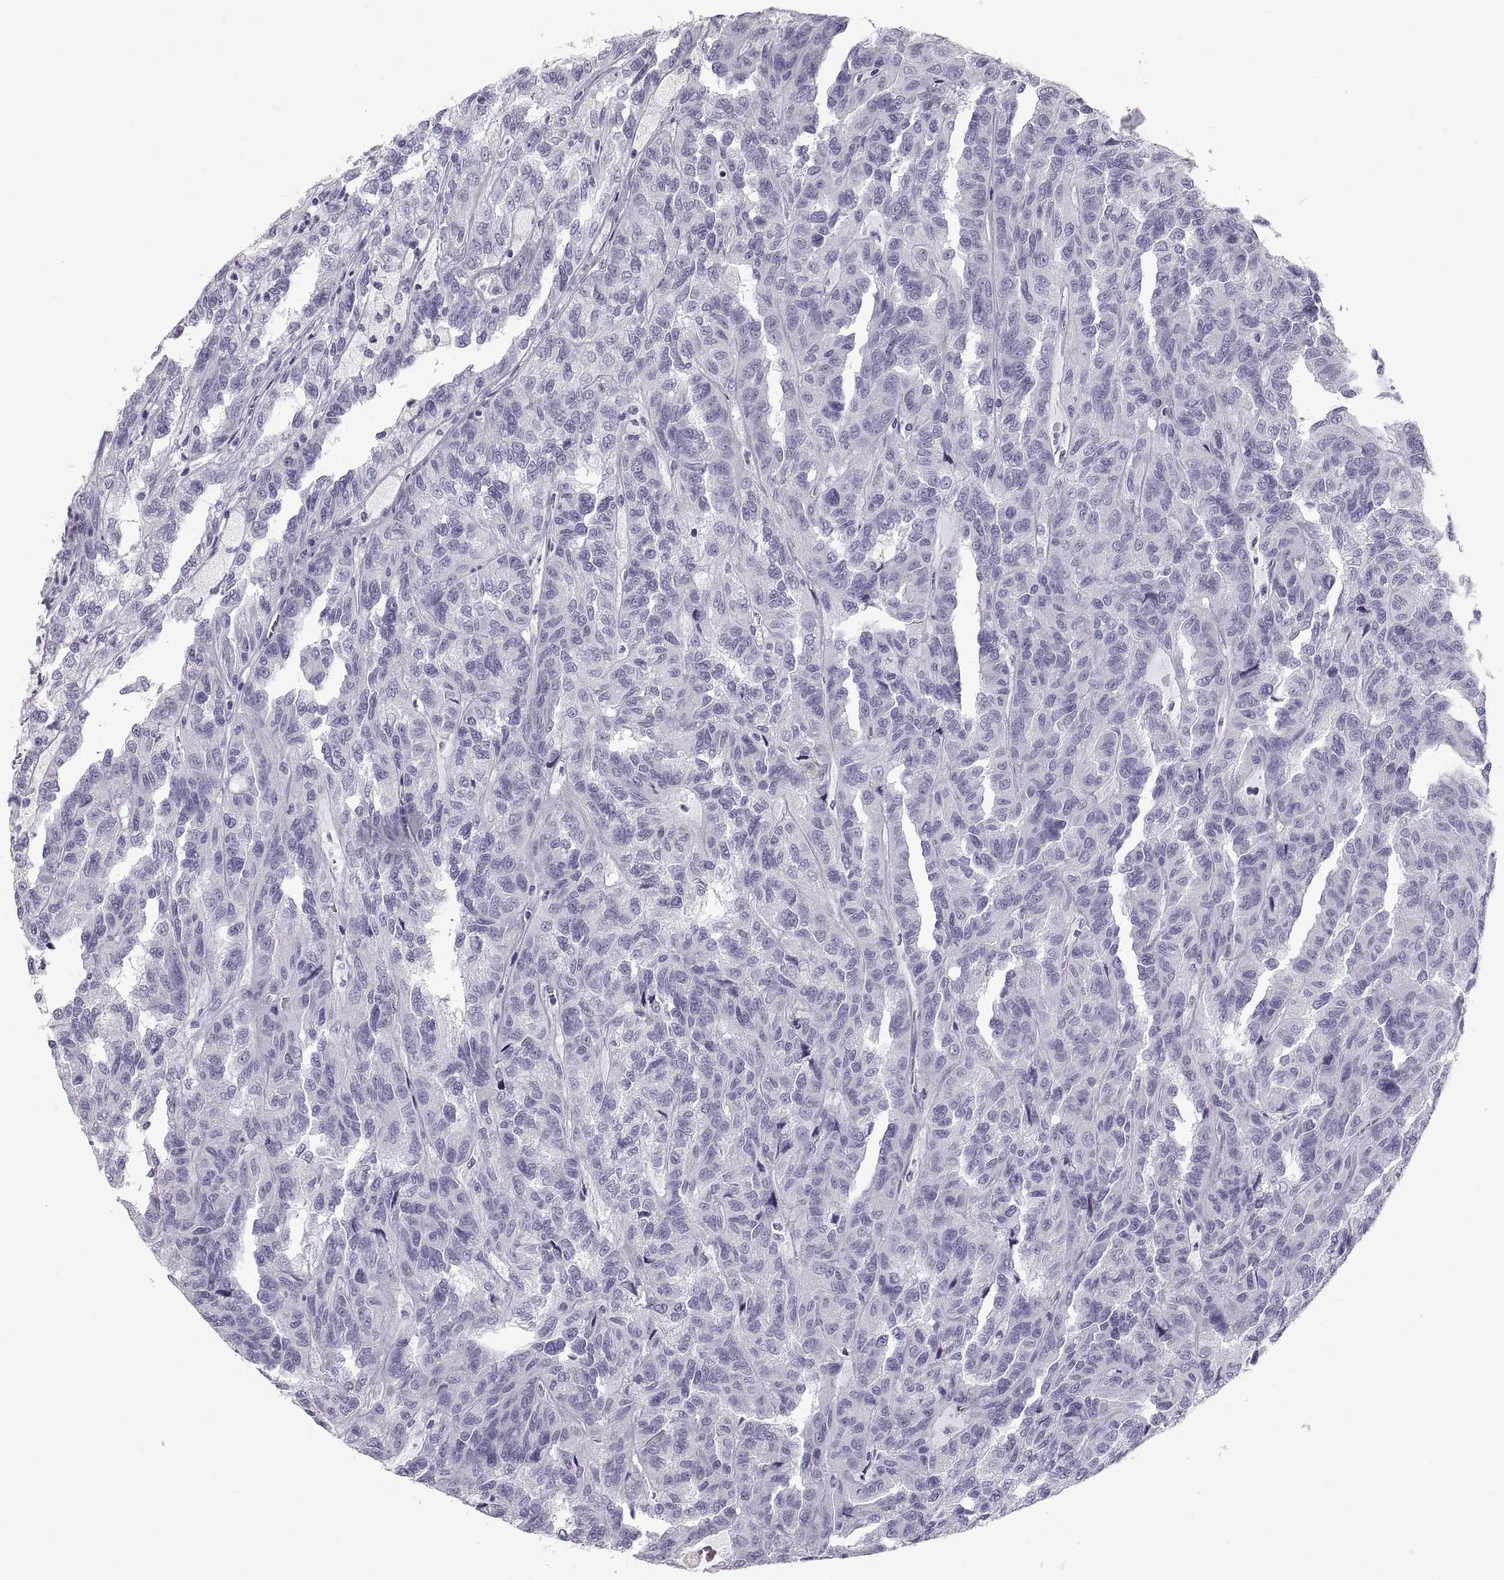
{"staining": {"intensity": "negative", "quantity": "none", "location": "none"}, "tissue": "renal cancer", "cell_type": "Tumor cells", "image_type": "cancer", "snomed": [{"axis": "morphology", "description": "Adenocarcinoma, NOS"}, {"axis": "topography", "description": "Kidney"}], "caption": "Immunohistochemical staining of human renal adenocarcinoma exhibits no significant staining in tumor cells. (Brightfield microscopy of DAB immunohistochemistry at high magnification).", "gene": "SLC22A6", "patient": {"sex": "male", "age": 79}}